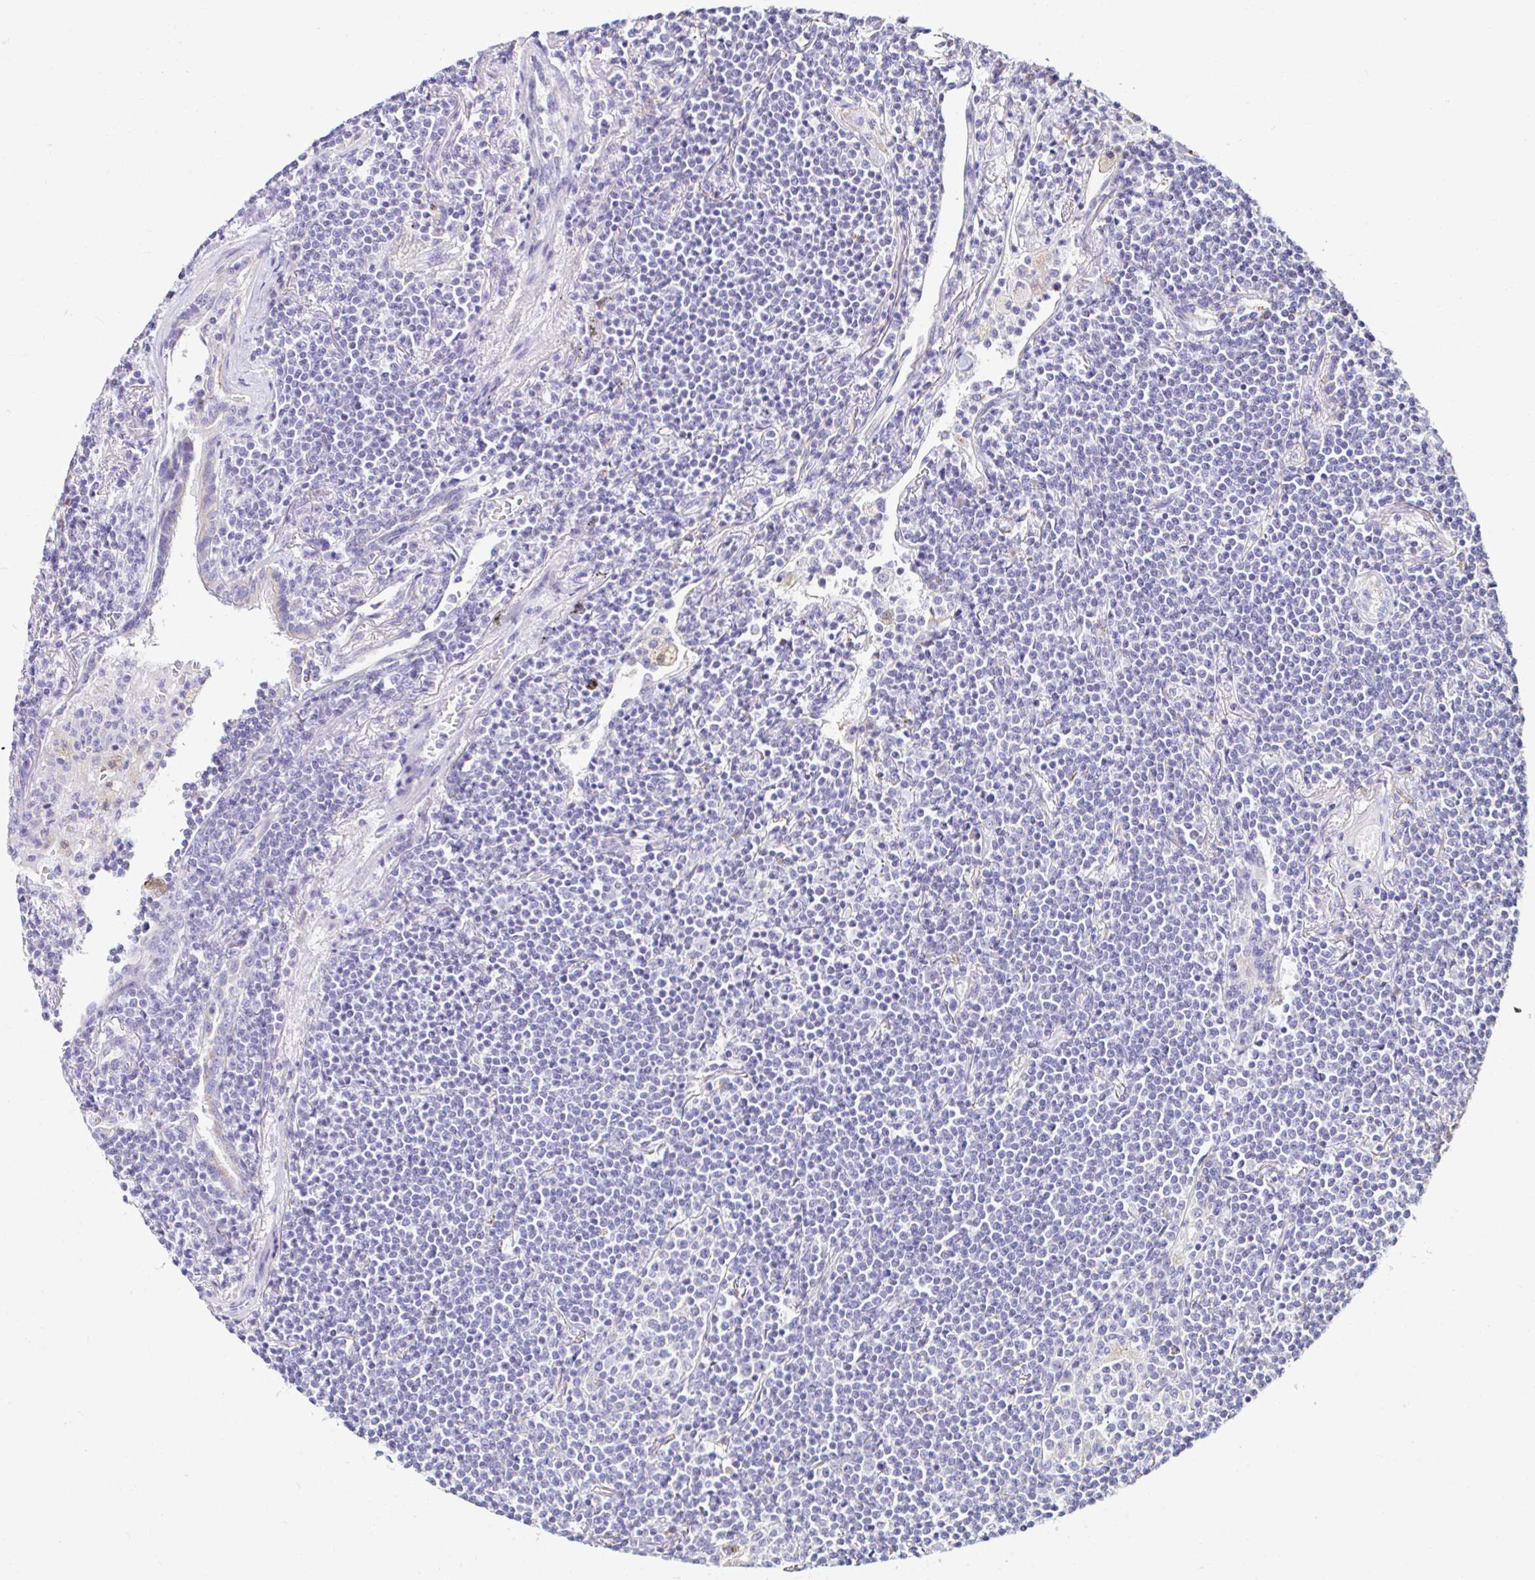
{"staining": {"intensity": "negative", "quantity": "none", "location": "none"}, "tissue": "lymphoma", "cell_type": "Tumor cells", "image_type": "cancer", "snomed": [{"axis": "morphology", "description": "Malignant lymphoma, non-Hodgkin's type, Low grade"}, {"axis": "topography", "description": "Lung"}], "caption": "The histopathology image reveals no staining of tumor cells in lymphoma.", "gene": "GALNS", "patient": {"sex": "female", "age": 71}}